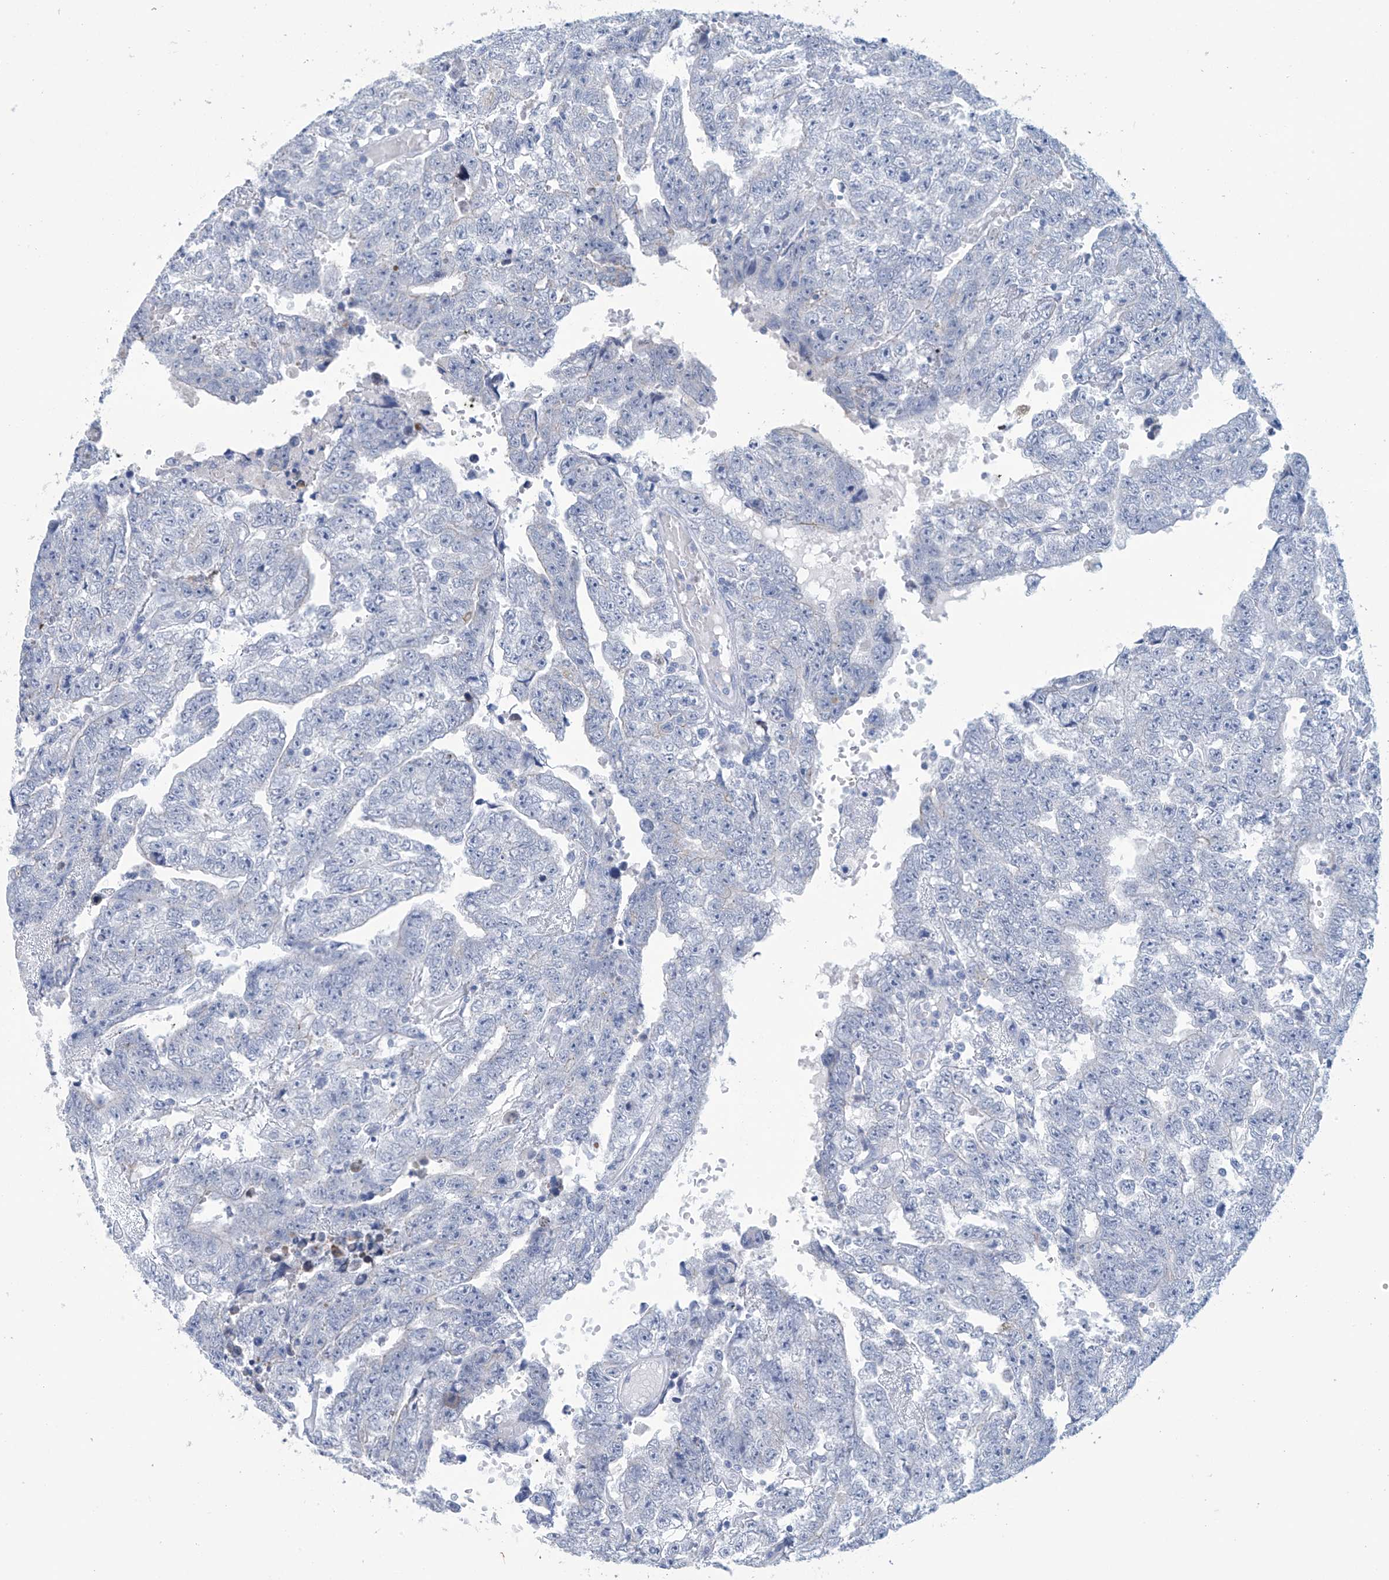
{"staining": {"intensity": "negative", "quantity": "none", "location": "none"}, "tissue": "testis cancer", "cell_type": "Tumor cells", "image_type": "cancer", "snomed": [{"axis": "morphology", "description": "Carcinoma, Embryonal, NOS"}, {"axis": "topography", "description": "Testis"}], "caption": "Tumor cells show no significant protein positivity in testis cancer (embryonal carcinoma). The staining is performed using DAB (3,3'-diaminobenzidine) brown chromogen with nuclei counter-stained in using hematoxylin.", "gene": "DSP", "patient": {"sex": "male", "age": 25}}